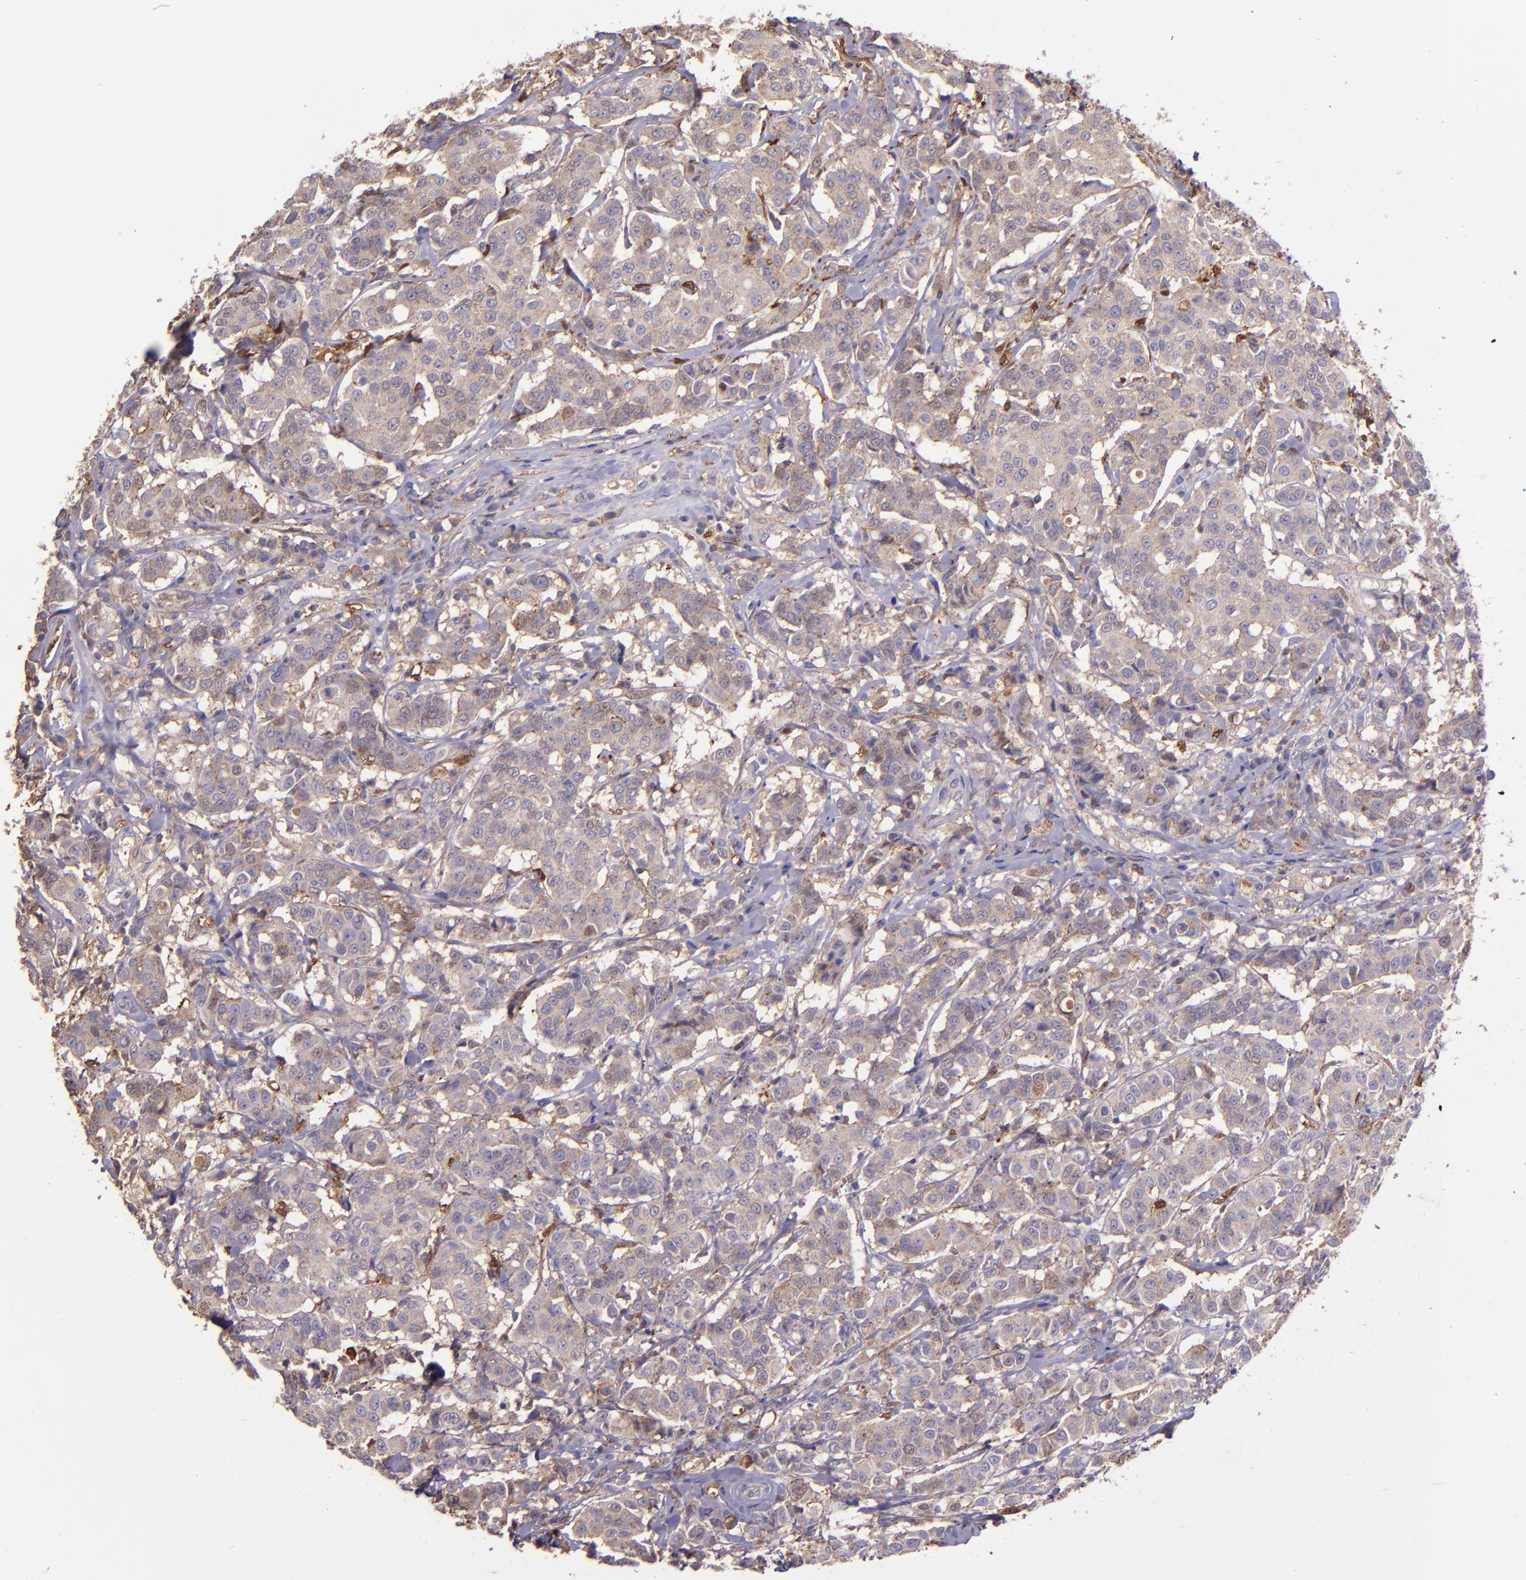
{"staining": {"intensity": "weak", "quantity": ">75%", "location": "cytoplasmic/membranous"}, "tissue": "breast cancer", "cell_type": "Tumor cells", "image_type": "cancer", "snomed": [{"axis": "morphology", "description": "Duct carcinoma"}, {"axis": "topography", "description": "Breast"}], "caption": "Protein expression analysis of human breast intraductal carcinoma reveals weak cytoplasmic/membranous positivity in about >75% of tumor cells.", "gene": "WASHC1", "patient": {"sex": "female", "age": 27}}